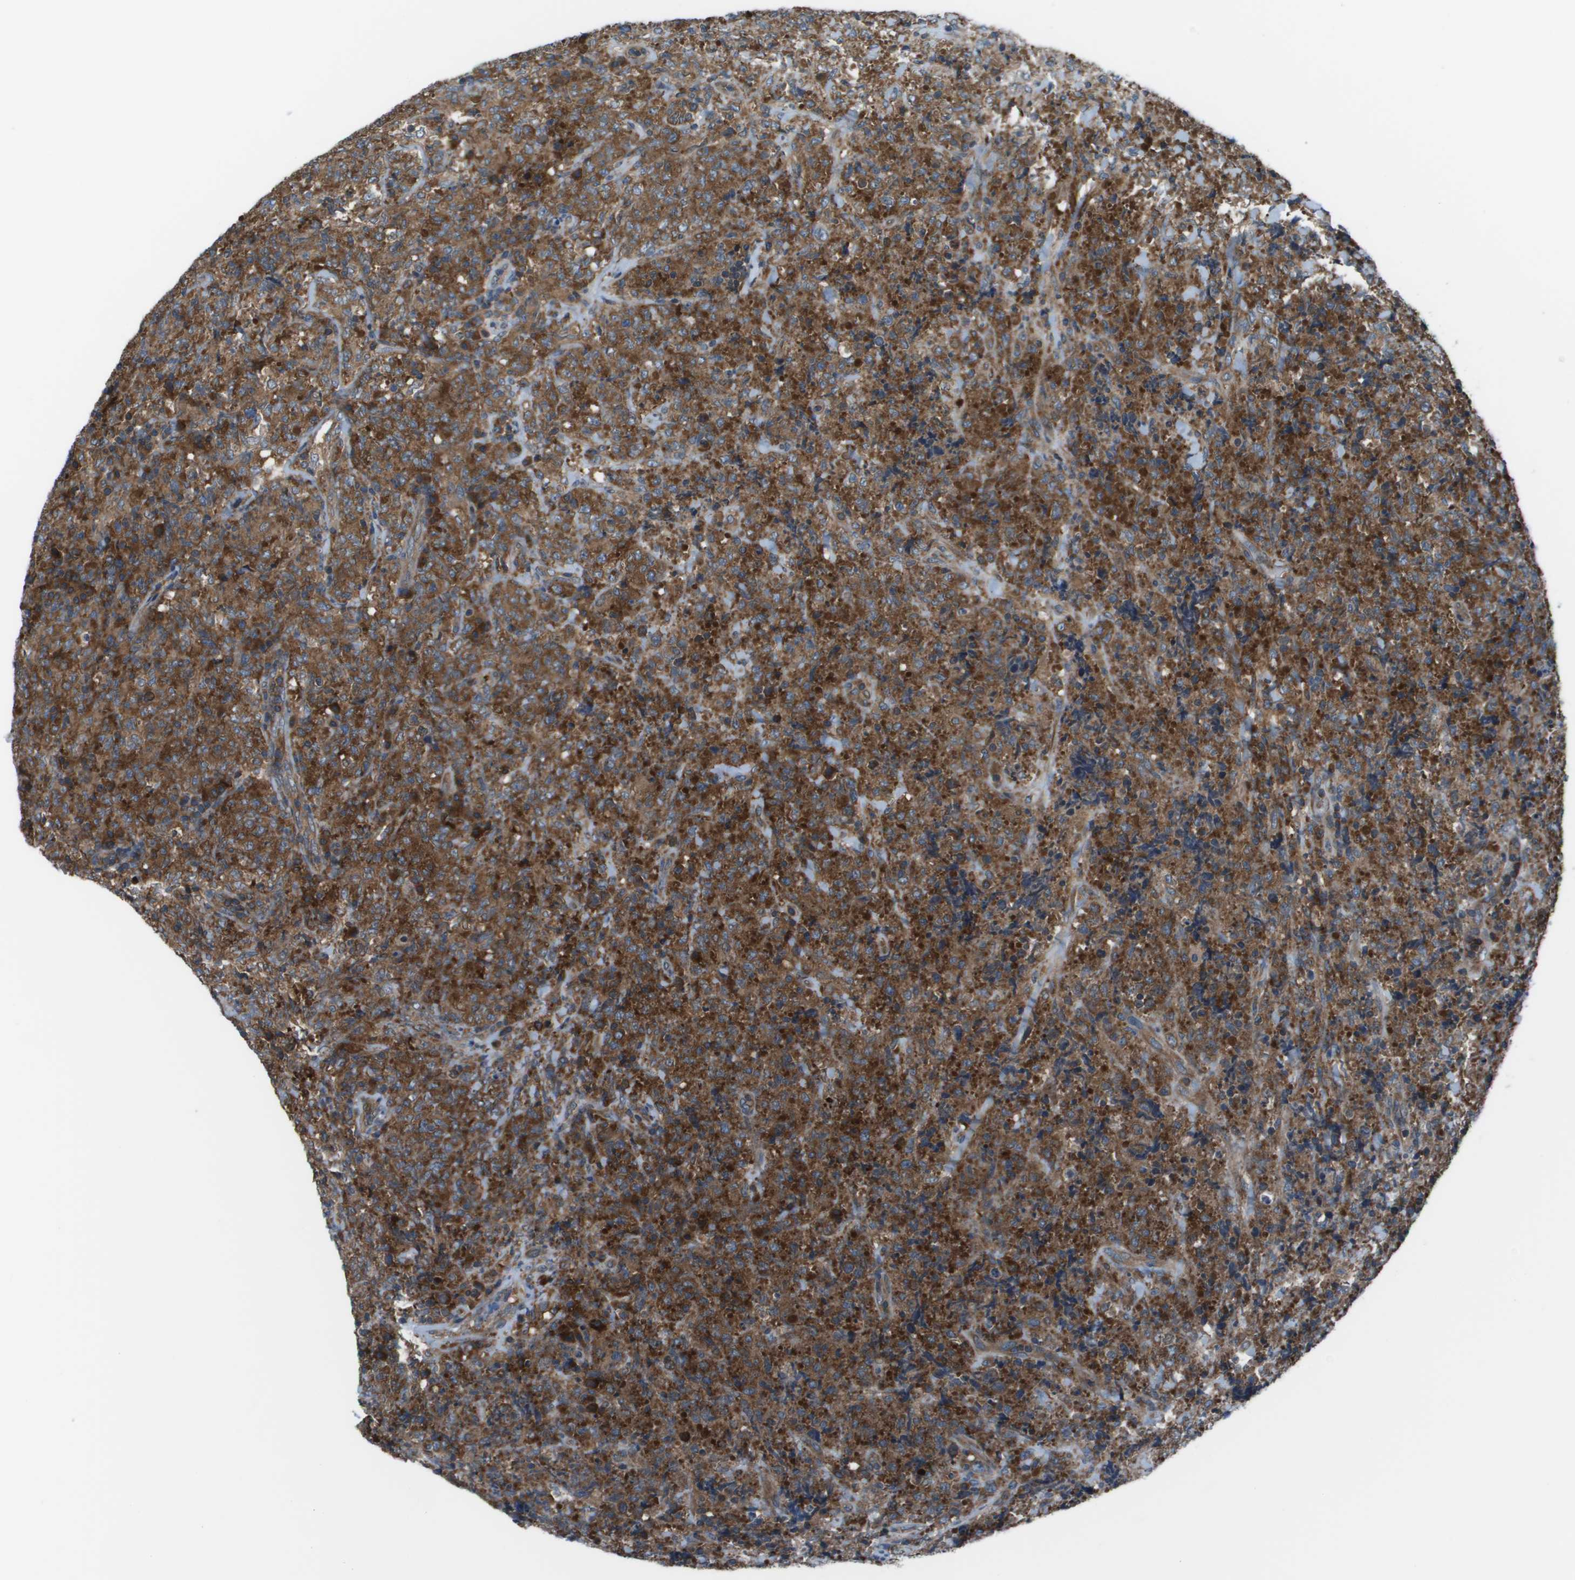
{"staining": {"intensity": "strong", "quantity": ">75%", "location": "cytoplasmic/membranous"}, "tissue": "lymphoma", "cell_type": "Tumor cells", "image_type": "cancer", "snomed": [{"axis": "morphology", "description": "Malignant lymphoma, non-Hodgkin's type, High grade"}, {"axis": "topography", "description": "Tonsil"}], "caption": "Strong cytoplasmic/membranous protein staining is seen in approximately >75% of tumor cells in lymphoma.", "gene": "EIF3B", "patient": {"sex": "female", "age": 36}}